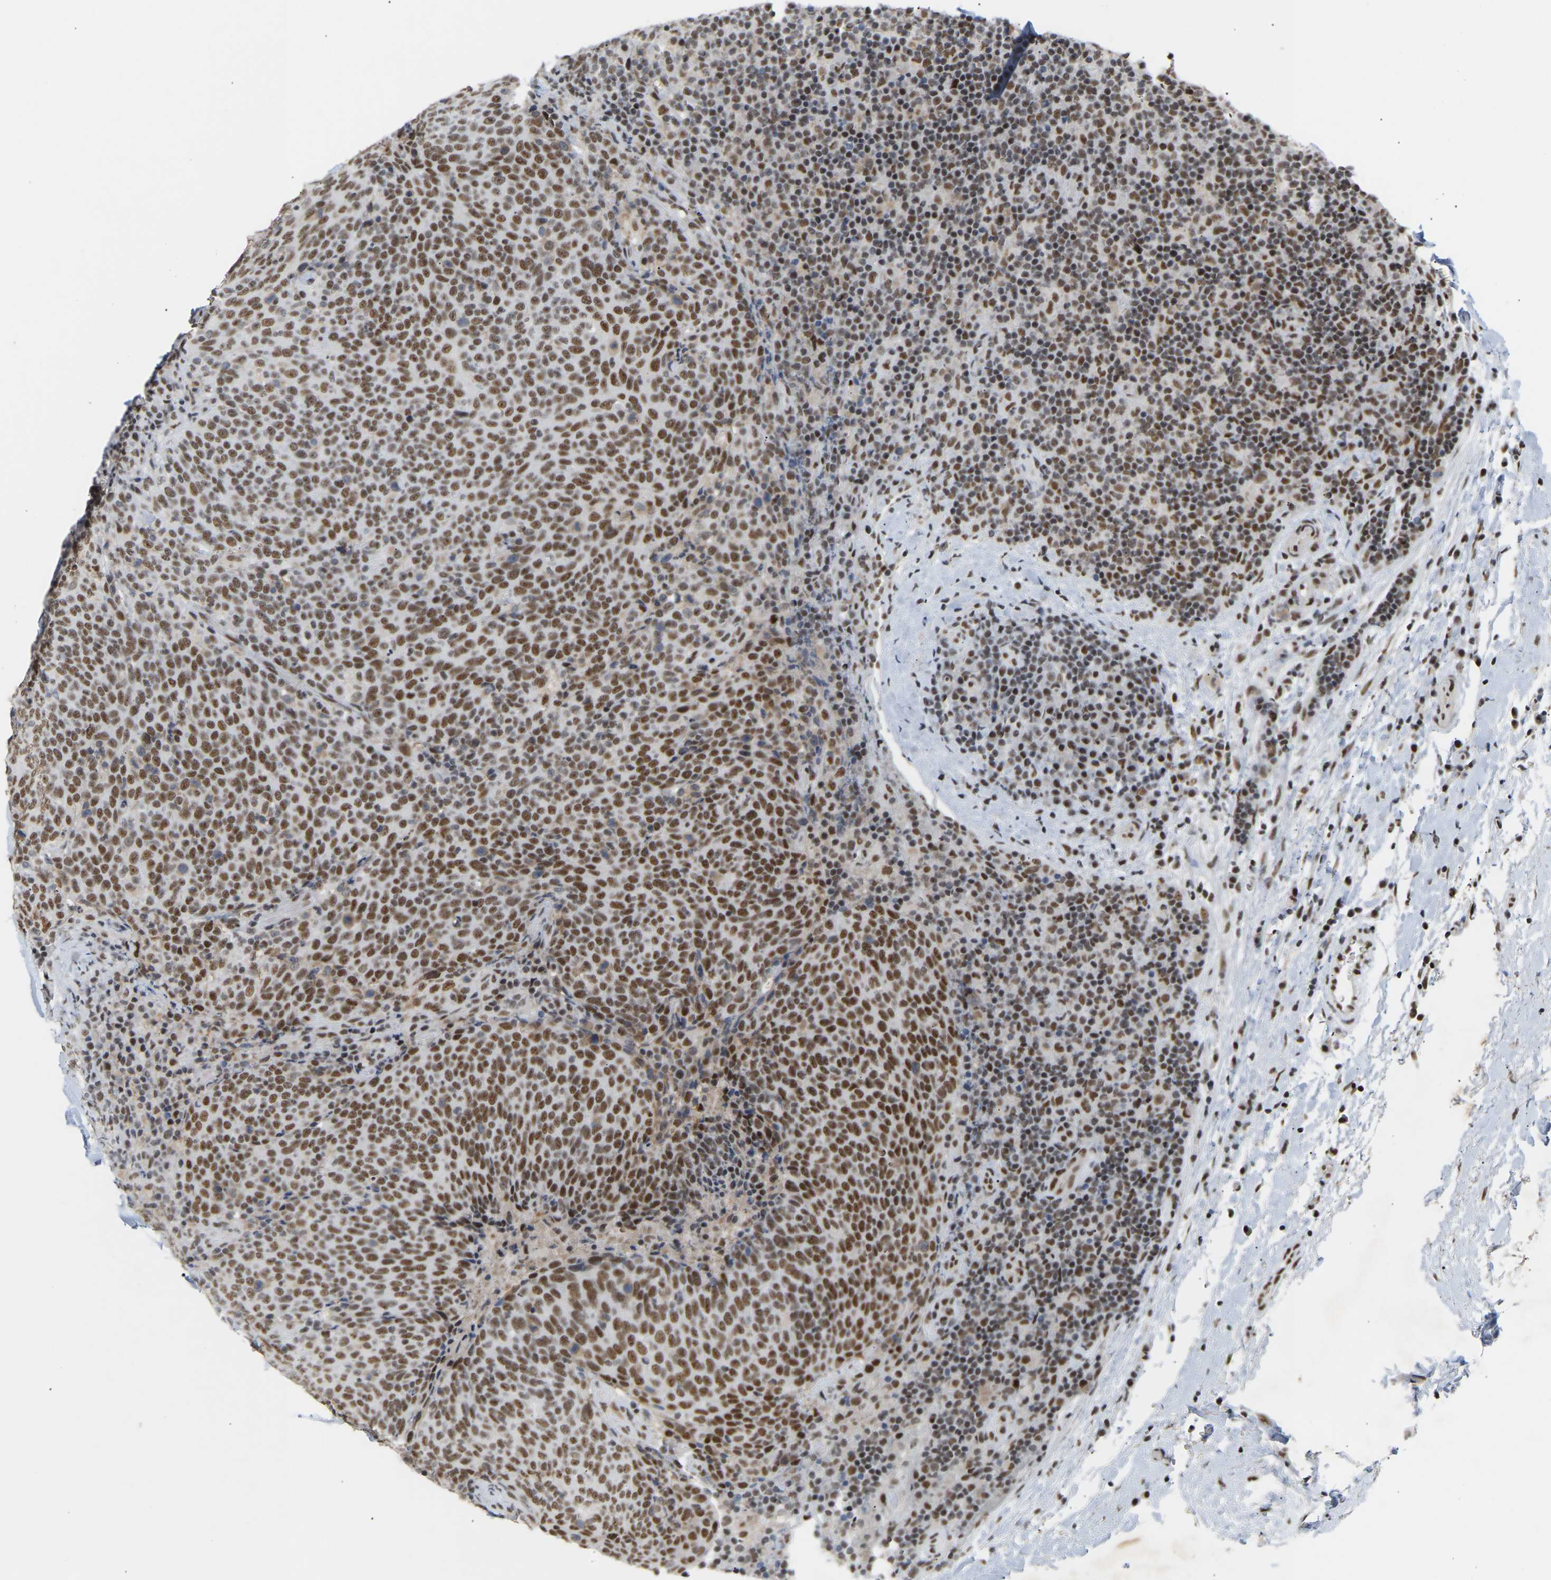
{"staining": {"intensity": "strong", "quantity": ">75%", "location": "nuclear"}, "tissue": "head and neck cancer", "cell_type": "Tumor cells", "image_type": "cancer", "snomed": [{"axis": "morphology", "description": "Squamous cell carcinoma, NOS"}, {"axis": "morphology", "description": "Squamous cell carcinoma, metastatic, NOS"}, {"axis": "topography", "description": "Lymph node"}, {"axis": "topography", "description": "Head-Neck"}], "caption": "This micrograph shows head and neck cancer (metastatic squamous cell carcinoma) stained with immunohistochemistry to label a protein in brown. The nuclear of tumor cells show strong positivity for the protein. Nuclei are counter-stained blue.", "gene": "NELFB", "patient": {"sex": "male", "age": 62}}